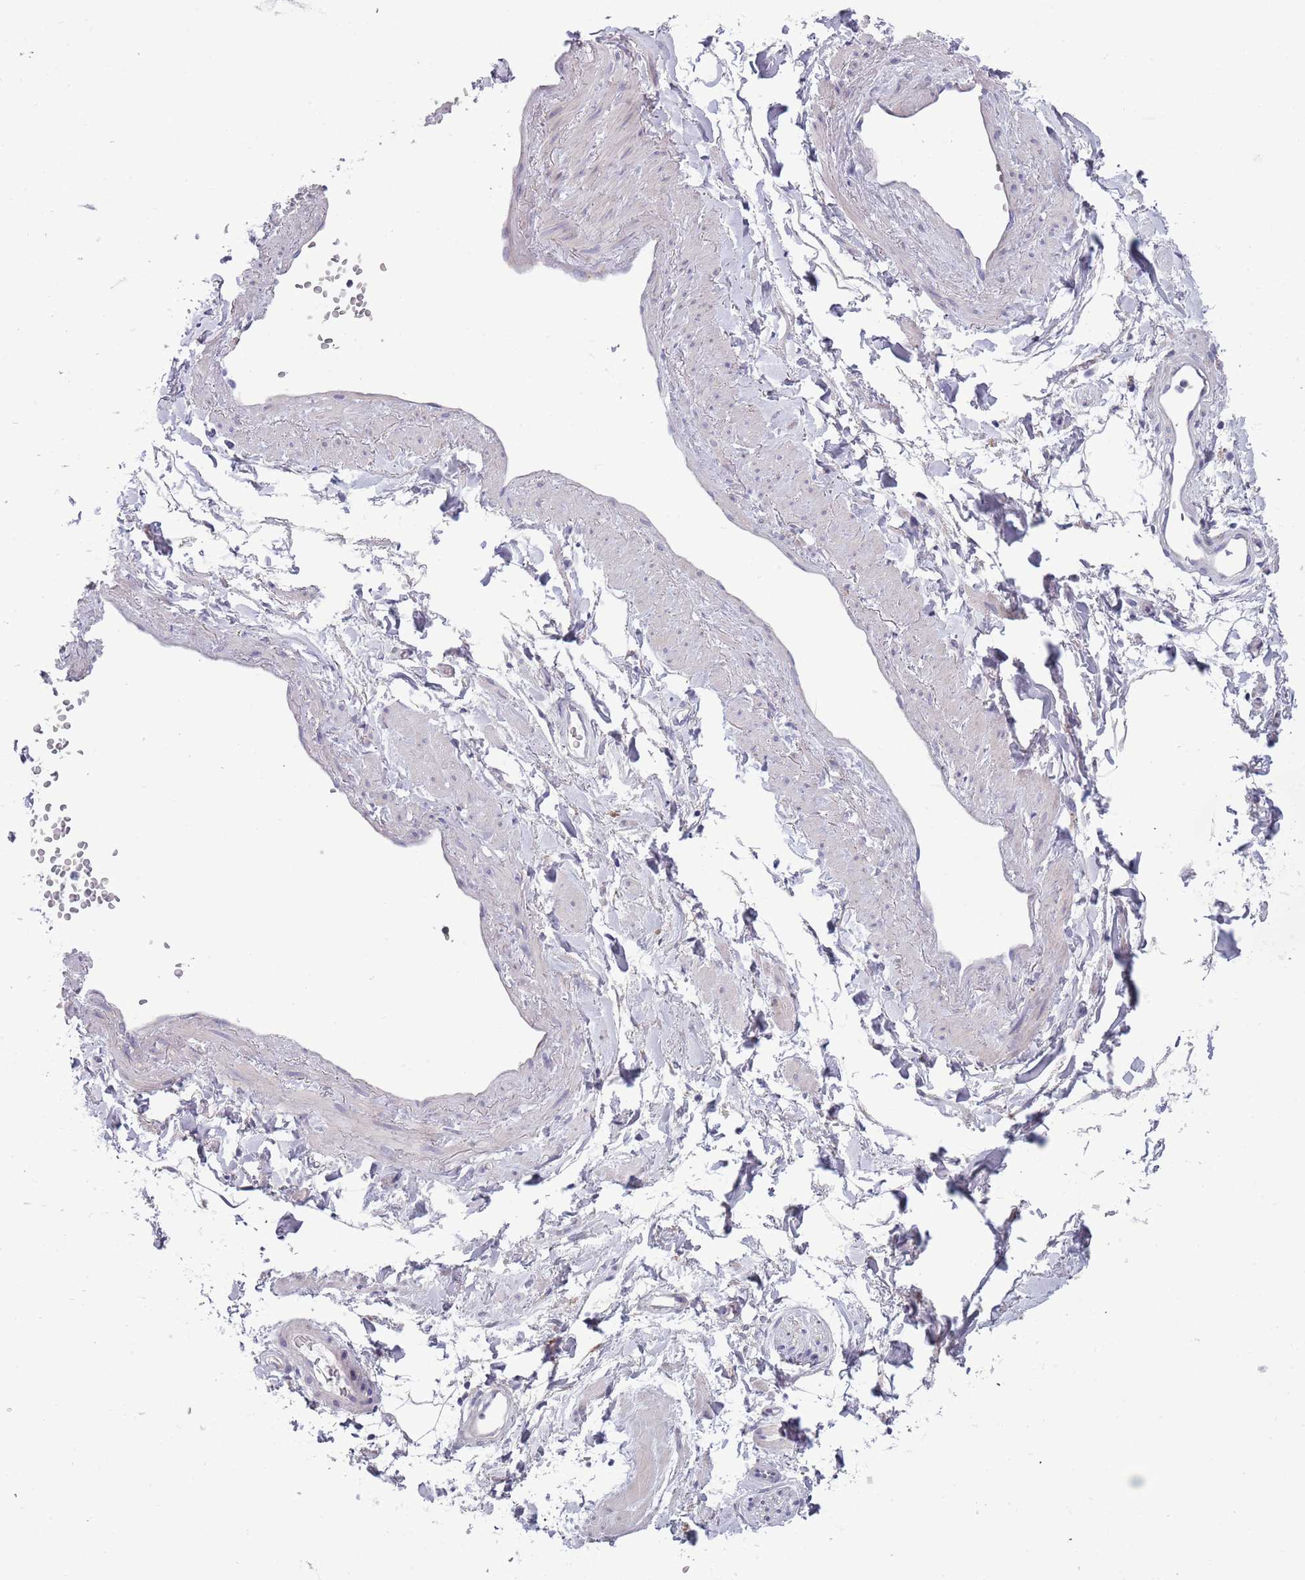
{"staining": {"intensity": "negative", "quantity": "none", "location": "none"}, "tissue": "adipose tissue", "cell_type": "Adipocytes", "image_type": "normal", "snomed": [{"axis": "morphology", "description": "Normal tissue, NOS"}, {"axis": "topography", "description": "Soft tissue"}, {"axis": "topography", "description": "Adipose tissue"}, {"axis": "topography", "description": "Vascular tissue"}, {"axis": "topography", "description": "Peripheral nerve tissue"}], "caption": "High power microscopy histopathology image of an IHC photomicrograph of normal adipose tissue, revealing no significant expression in adipocytes.", "gene": "LTB", "patient": {"sex": "male", "age": 74}}